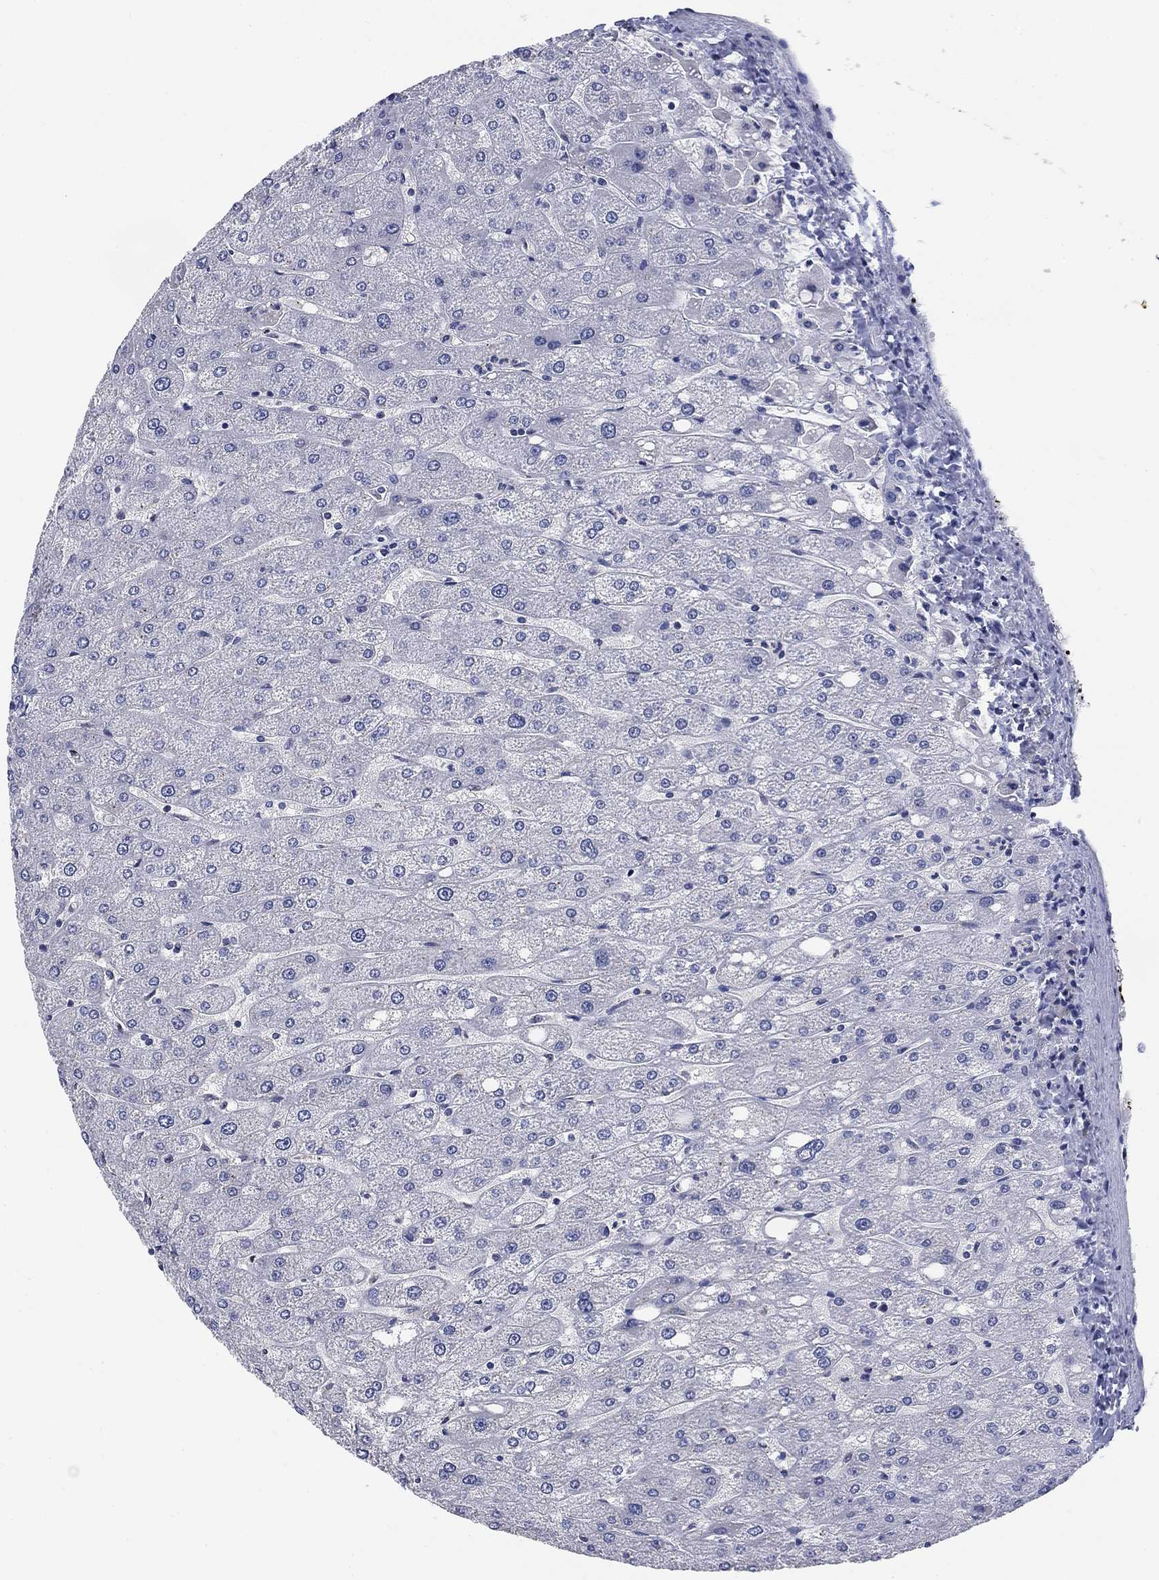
{"staining": {"intensity": "negative", "quantity": "none", "location": "none"}, "tissue": "liver", "cell_type": "Cholangiocytes", "image_type": "normal", "snomed": [{"axis": "morphology", "description": "Normal tissue, NOS"}, {"axis": "topography", "description": "Liver"}], "caption": "Cholangiocytes are negative for brown protein staining in normal liver. (DAB immunohistochemistry with hematoxylin counter stain).", "gene": "NACAD", "patient": {"sex": "male", "age": 67}}